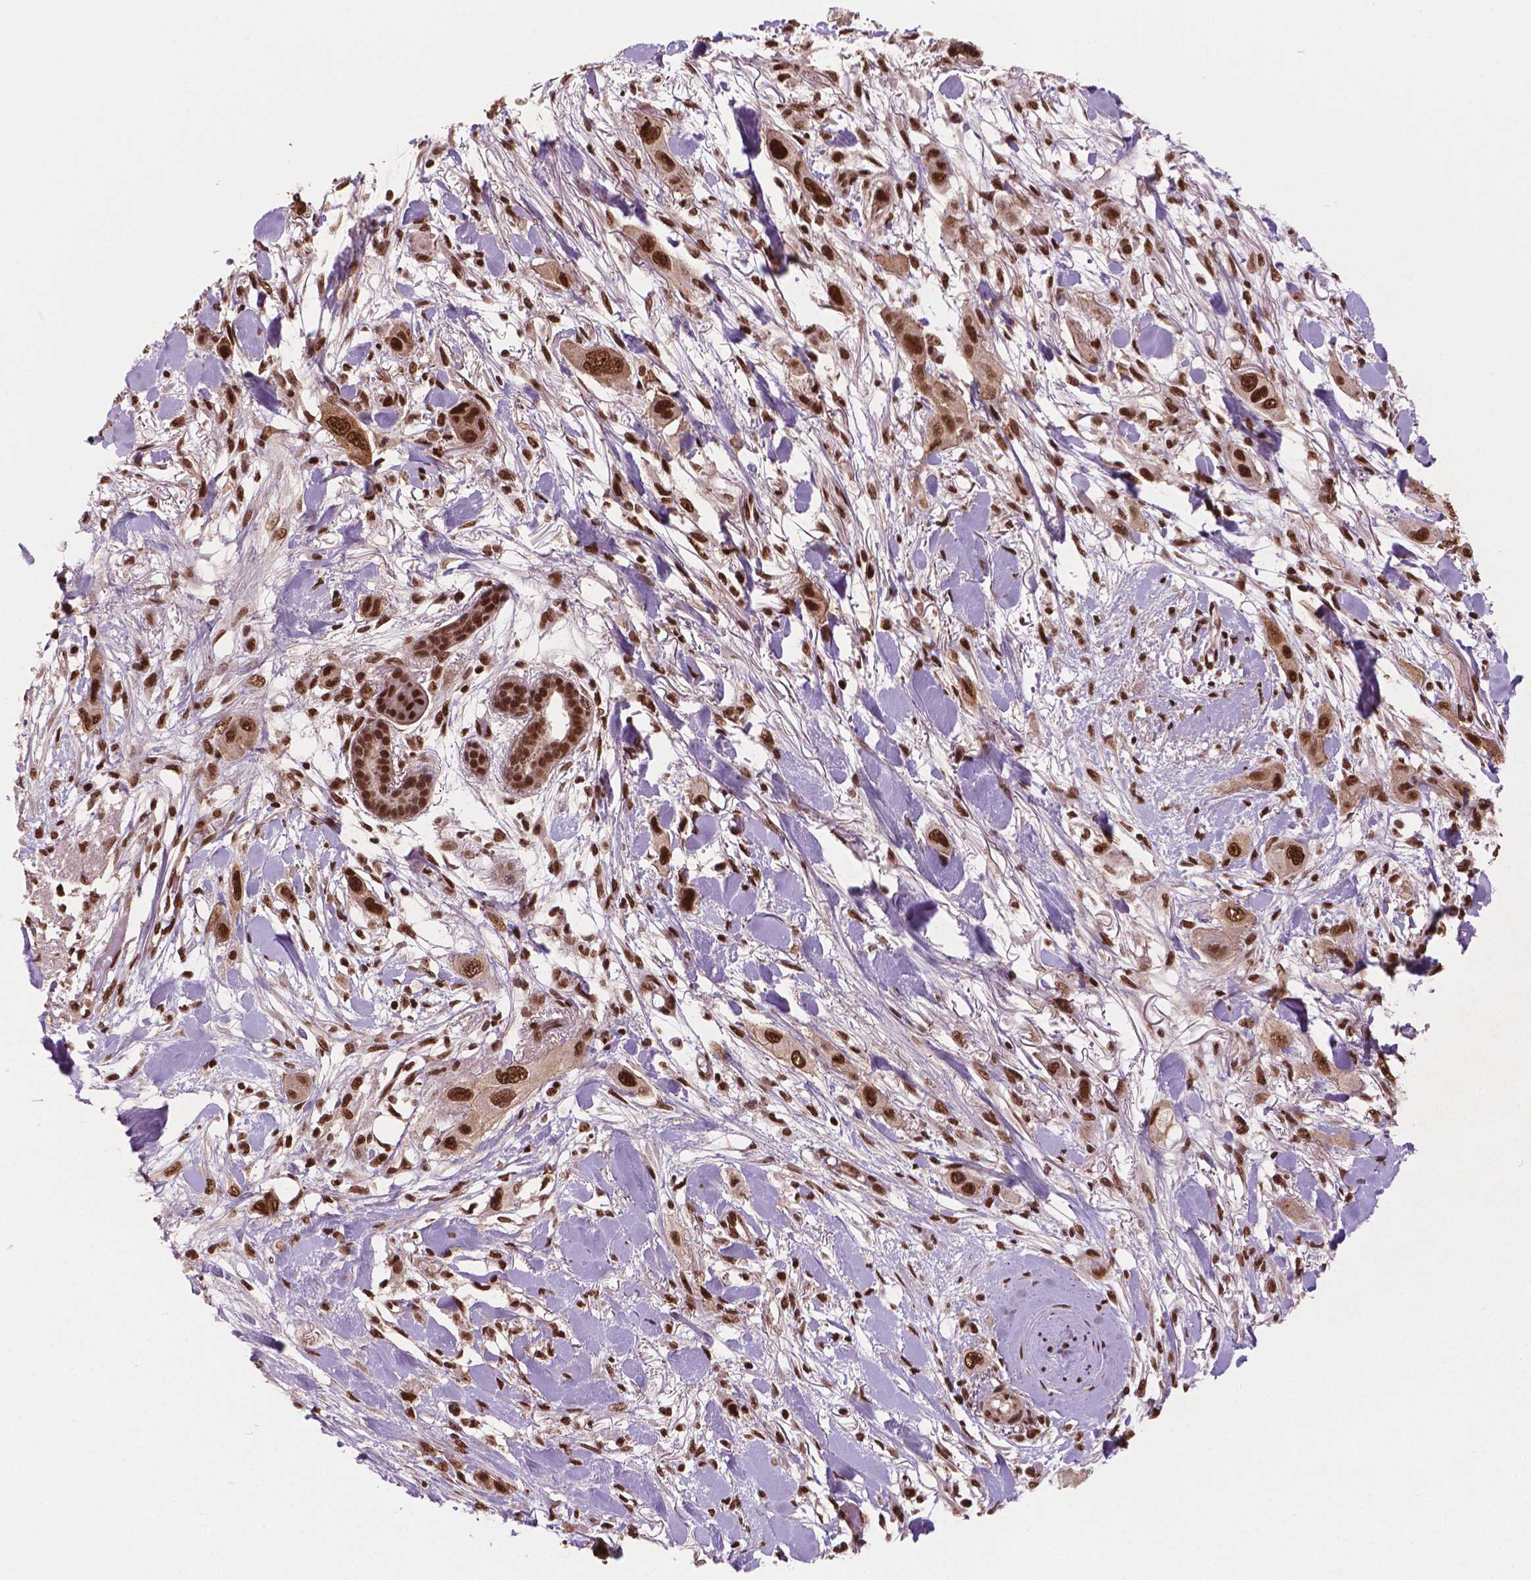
{"staining": {"intensity": "strong", "quantity": ">75%", "location": "nuclear"}, "tissue": "skin cancer", "cell_type": "Tumor cells", "image_type": "cancer", "snomed": [{"axis": "morphology", "description": "Squamous cell carcinoma, NOS"}, {"axis": "topography", "description": "Skin"}], "caption": "Immunohistochemistry (IHC) of skin cancer shows high levels of strong nuclear expression in approximately >75% of tumor cells.", "gene": "SIRT6", "patient": {"sex": "male", "age": 79}}